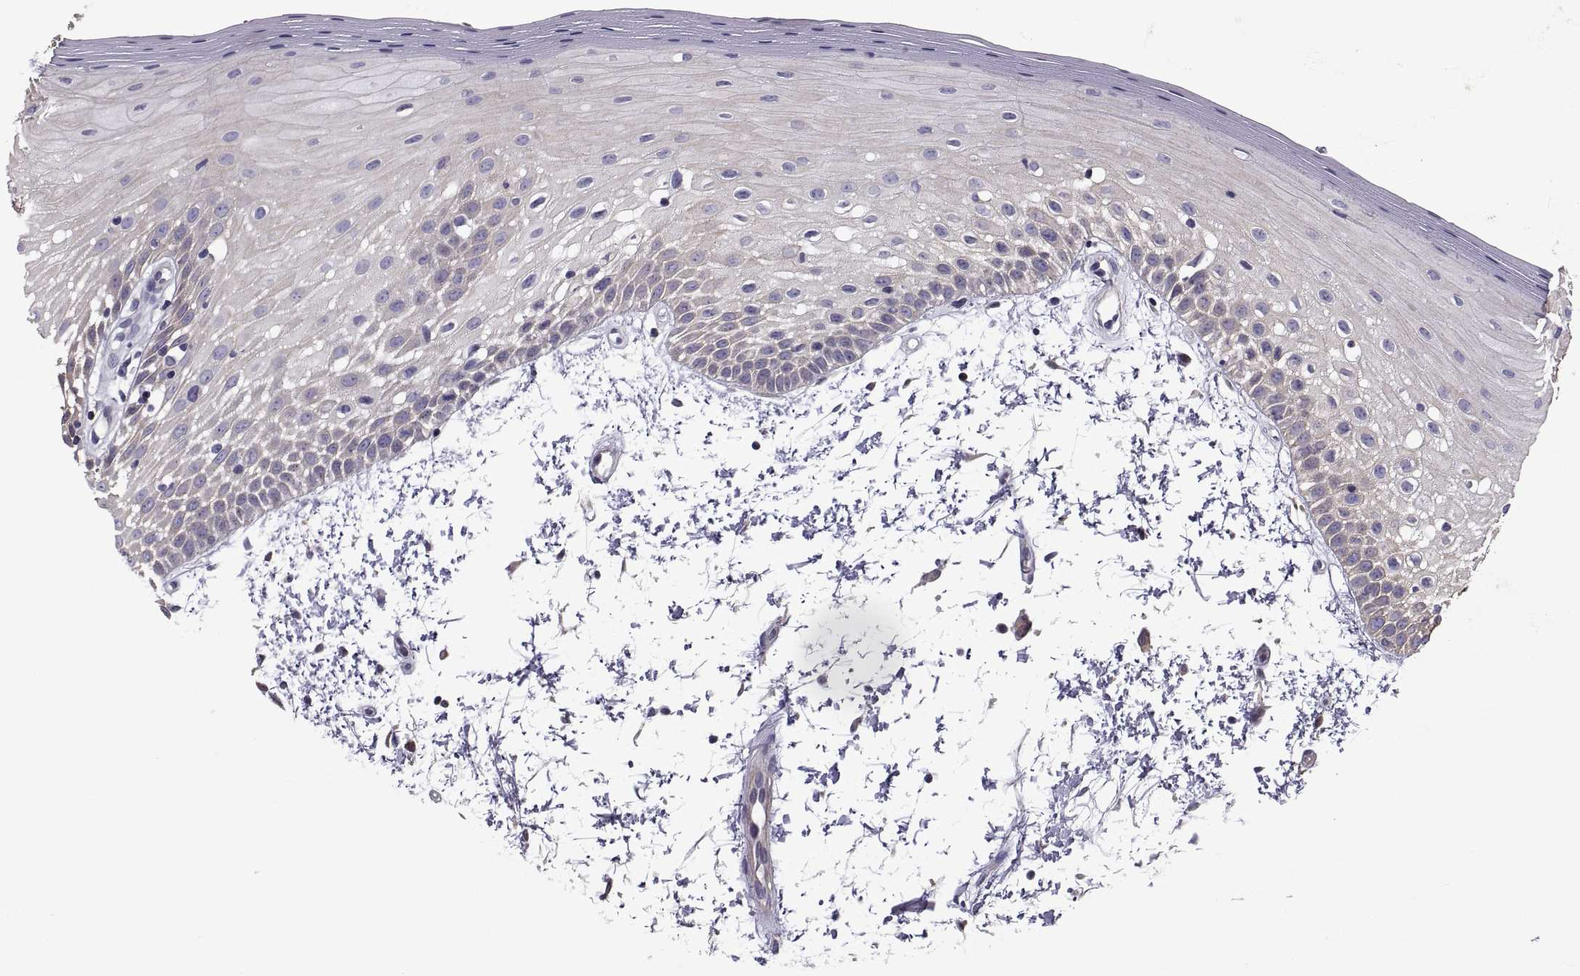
{"staining": {"intensity": "weak", "quantity": "<25%", "location": "cytoplasmic/membranous"}, "tissue": "oral mucosa", "cell_type": "Squamous epithelial cells", "image_type": "normal", "snomed": [{"axis": "morphology", "description": "Normal tissue, NOS"}, {"axis": "morphology", "description": "Squamous cell carcinoma, NOS"}, {"axis": "topography", "description": "Oral tissue"}, {"axis": "topography", "description": "Head-Neck"}], "caption": "Oral mucosa stained for a protein using immunohistochemistry demonstrates no positivity squamous epithelial cells.", "gene": "ANO1", "patient": {"sex": "female", "age": 75}}